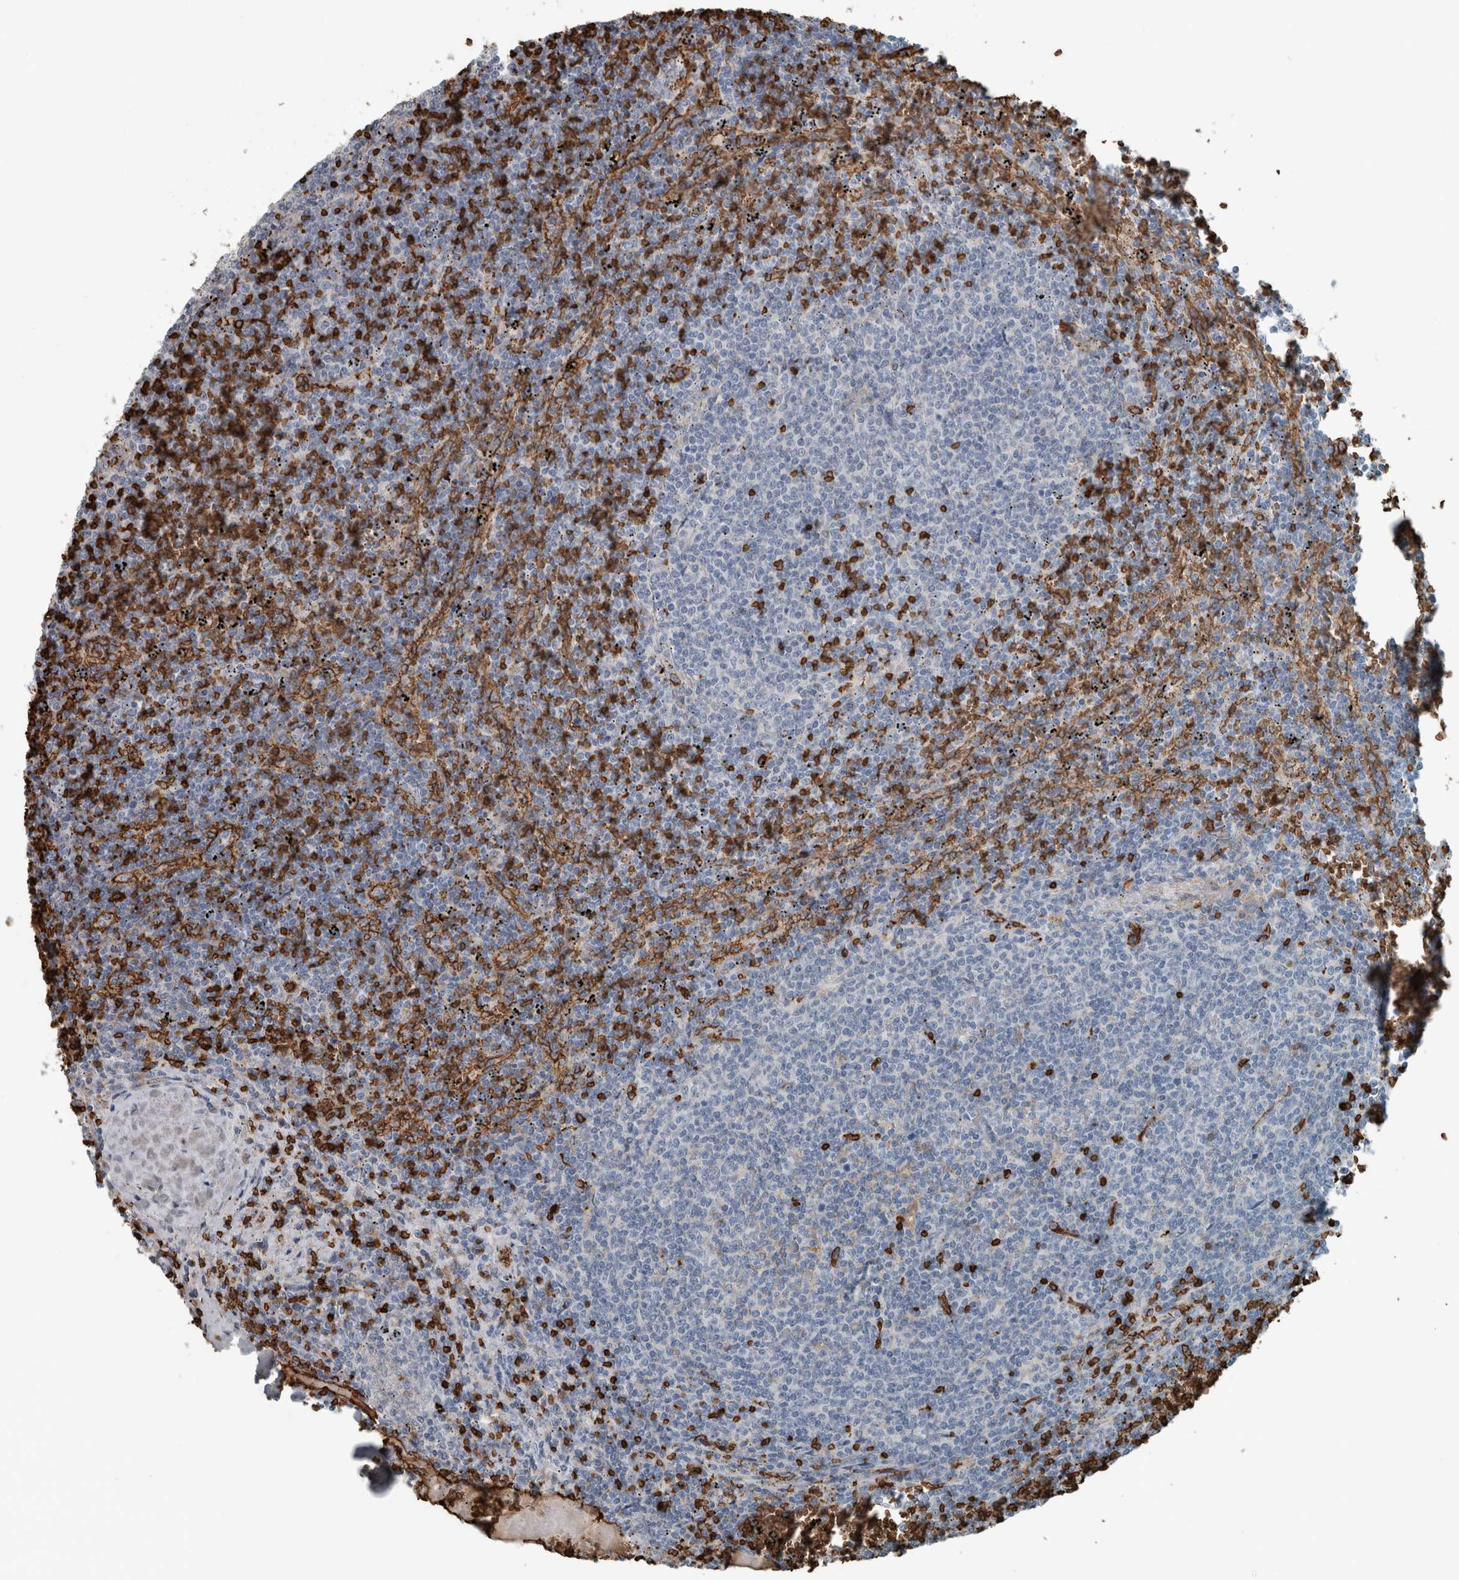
{"staining": {"intensity": "negative", "quantity": "none", "location": "none"}, "tissue": "lymphoma", "cell_type": "Tumor cells", "image_type": "cancer", "snomed": [{"axis": "morphology", "description": "Malignant lymphoma, non-Hodgkin's type, Low grade"}, {"axis": "topography", "description": "Spleen"}], "caption": "Lymphoma was stained to show a protein in brown. There is no significant positivity in tumor cells. (Stains: DAB (3,3'-diaminobenzidine) immunohistochemistry (IHC) with hematoxylin counter stain, Microscopy: brightfield microscopy at high magnification).", "gene": "LBP", "patient": {"sex": "female", "age": 50}}